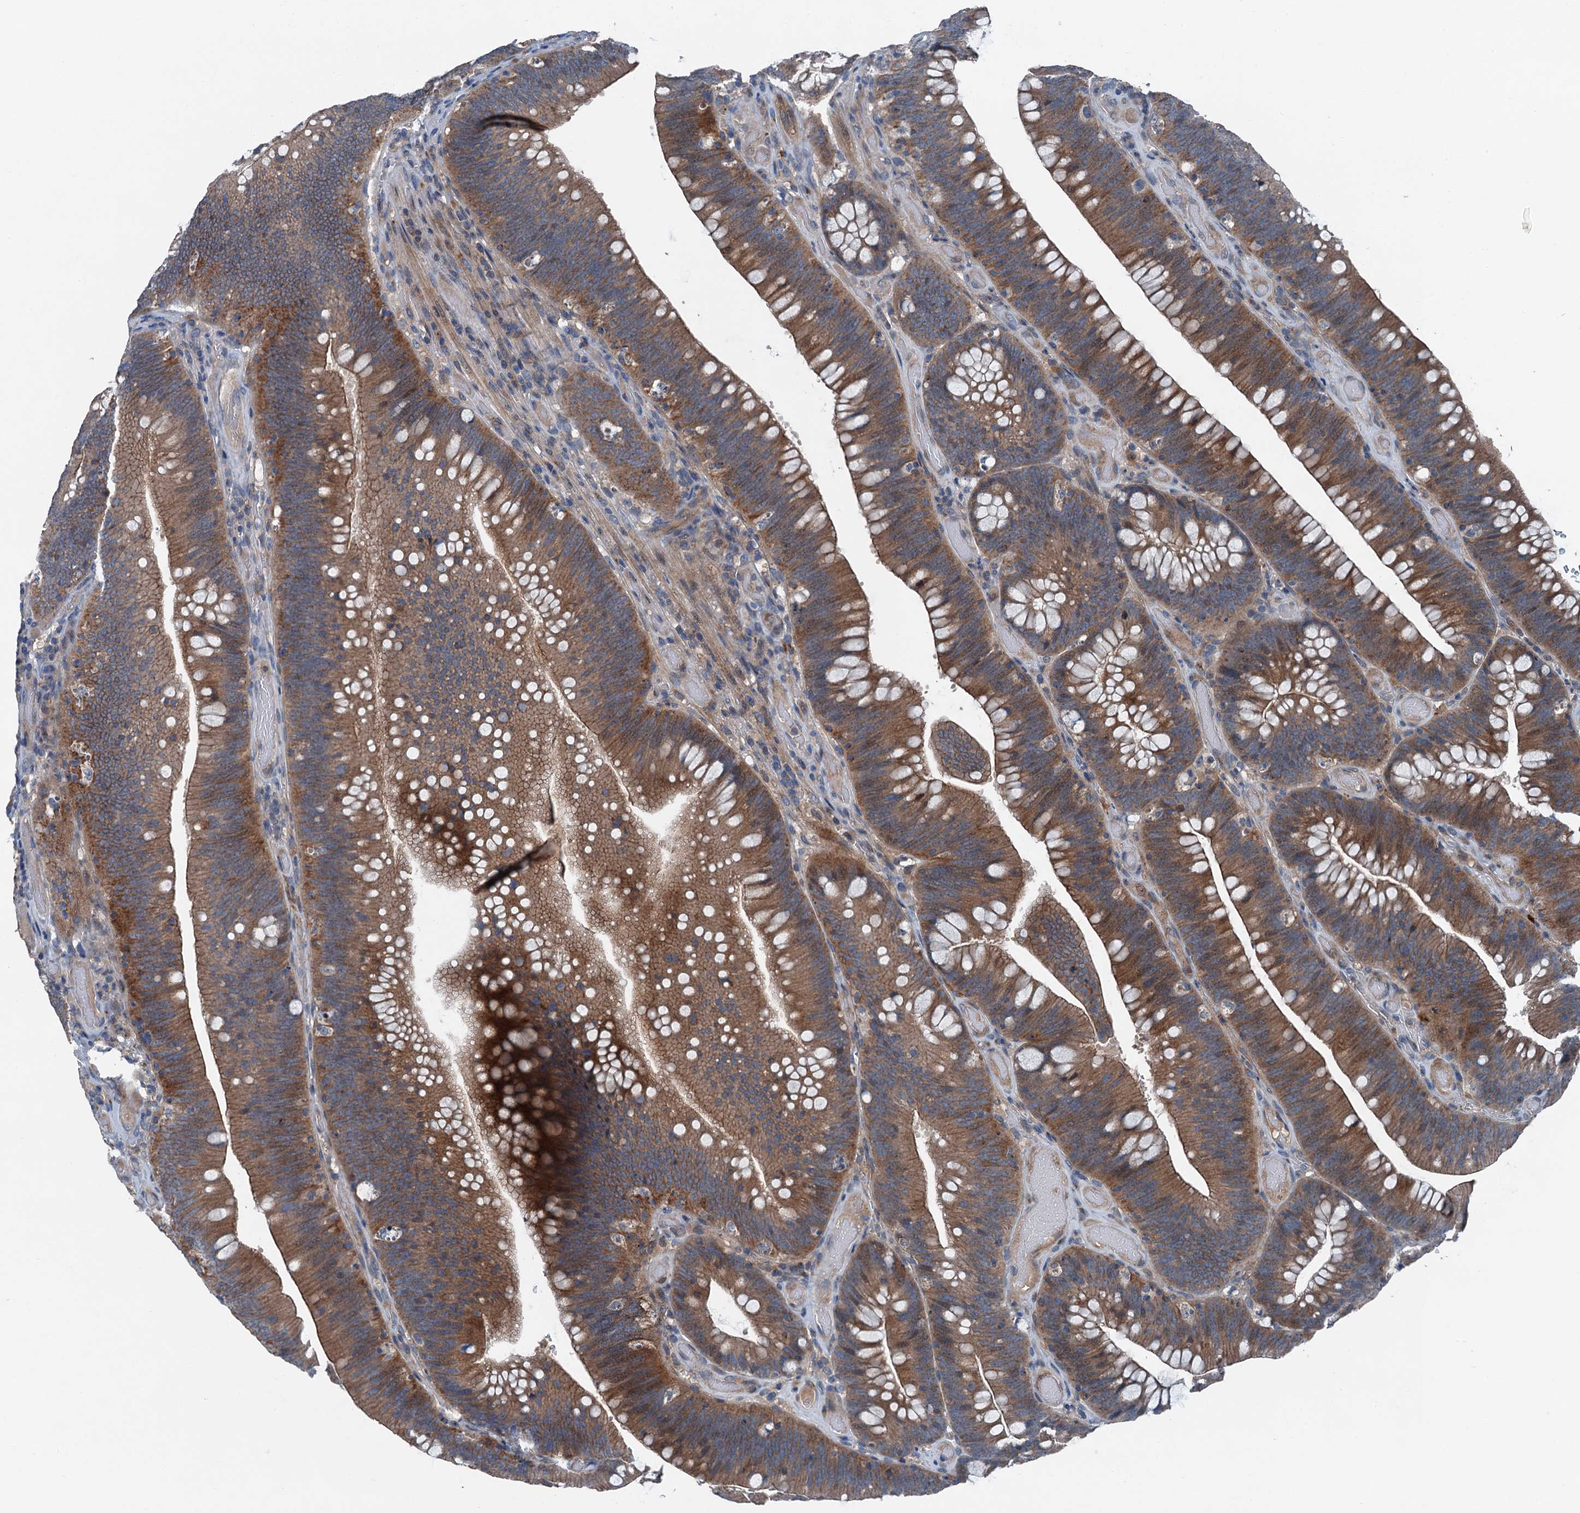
{"staining": {"intensity": "moderate", "quantity": ">75%", "location": "cytoplasmic/membranous"}, "tissue": "colorectal cancer", "cell_type": "Tumor cells", "image_type": "cancer", "snomed": [{"axis": "morphology", "description": "Normal tissue, NOS"}, {"axis": "topography", "description": "Colon"}], "caption": "Protein analysis of colorectal cancer tissue demonstrates moderate cytoplasmic/membranous positivity in approximately >75% of tumor cells.", "gene": "SLC2A10", "patient": {"sex": "female", "age": 82}}